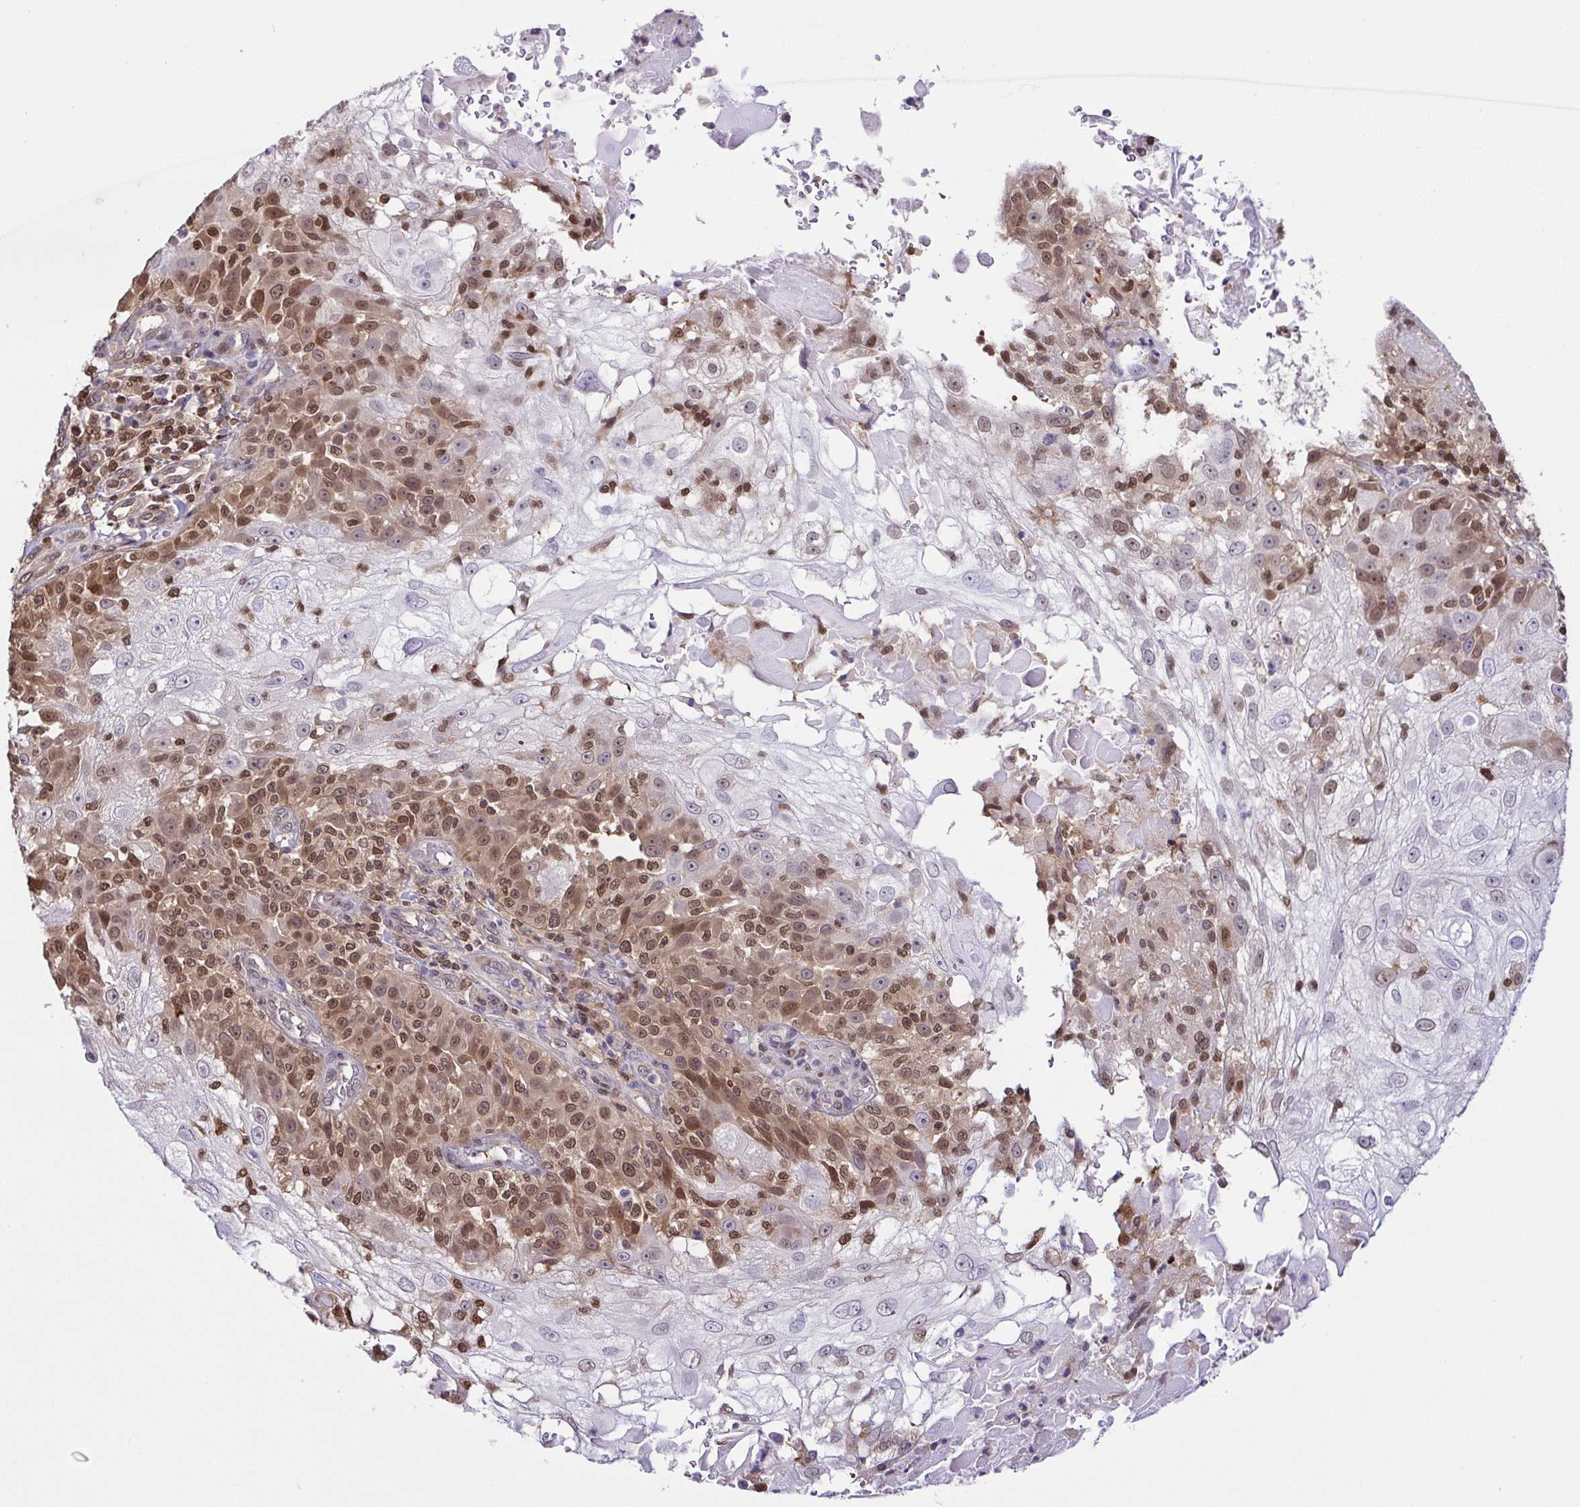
{"staining": {"intensity": "moderate", "quantity": "25%-75%", "location": "nuclear"}, "tissue": "skin cancer", "cell_type": "Tumor cells", "image_type": "cancer", "snomed": [{"axis": "morphology", "description": "Normal tissue, NOS"}, {"axis": "morphology", "description": "Squamous cell carcinoma, NOS"}, {"axis": "topography", "description": "Skin"}], "caption": "Immunohistochemistry micrograph of neoplastic tissue: human skin squamous cell carcinoma stained using immunohistochemistry (IHC) displays medium levels of moderate protein expression localized specifically in the nuclear of tumor cells, appearing as a nuclear brown color.", "gene": "PSMB9", "patient": {"sex": "female", "age": 83}}